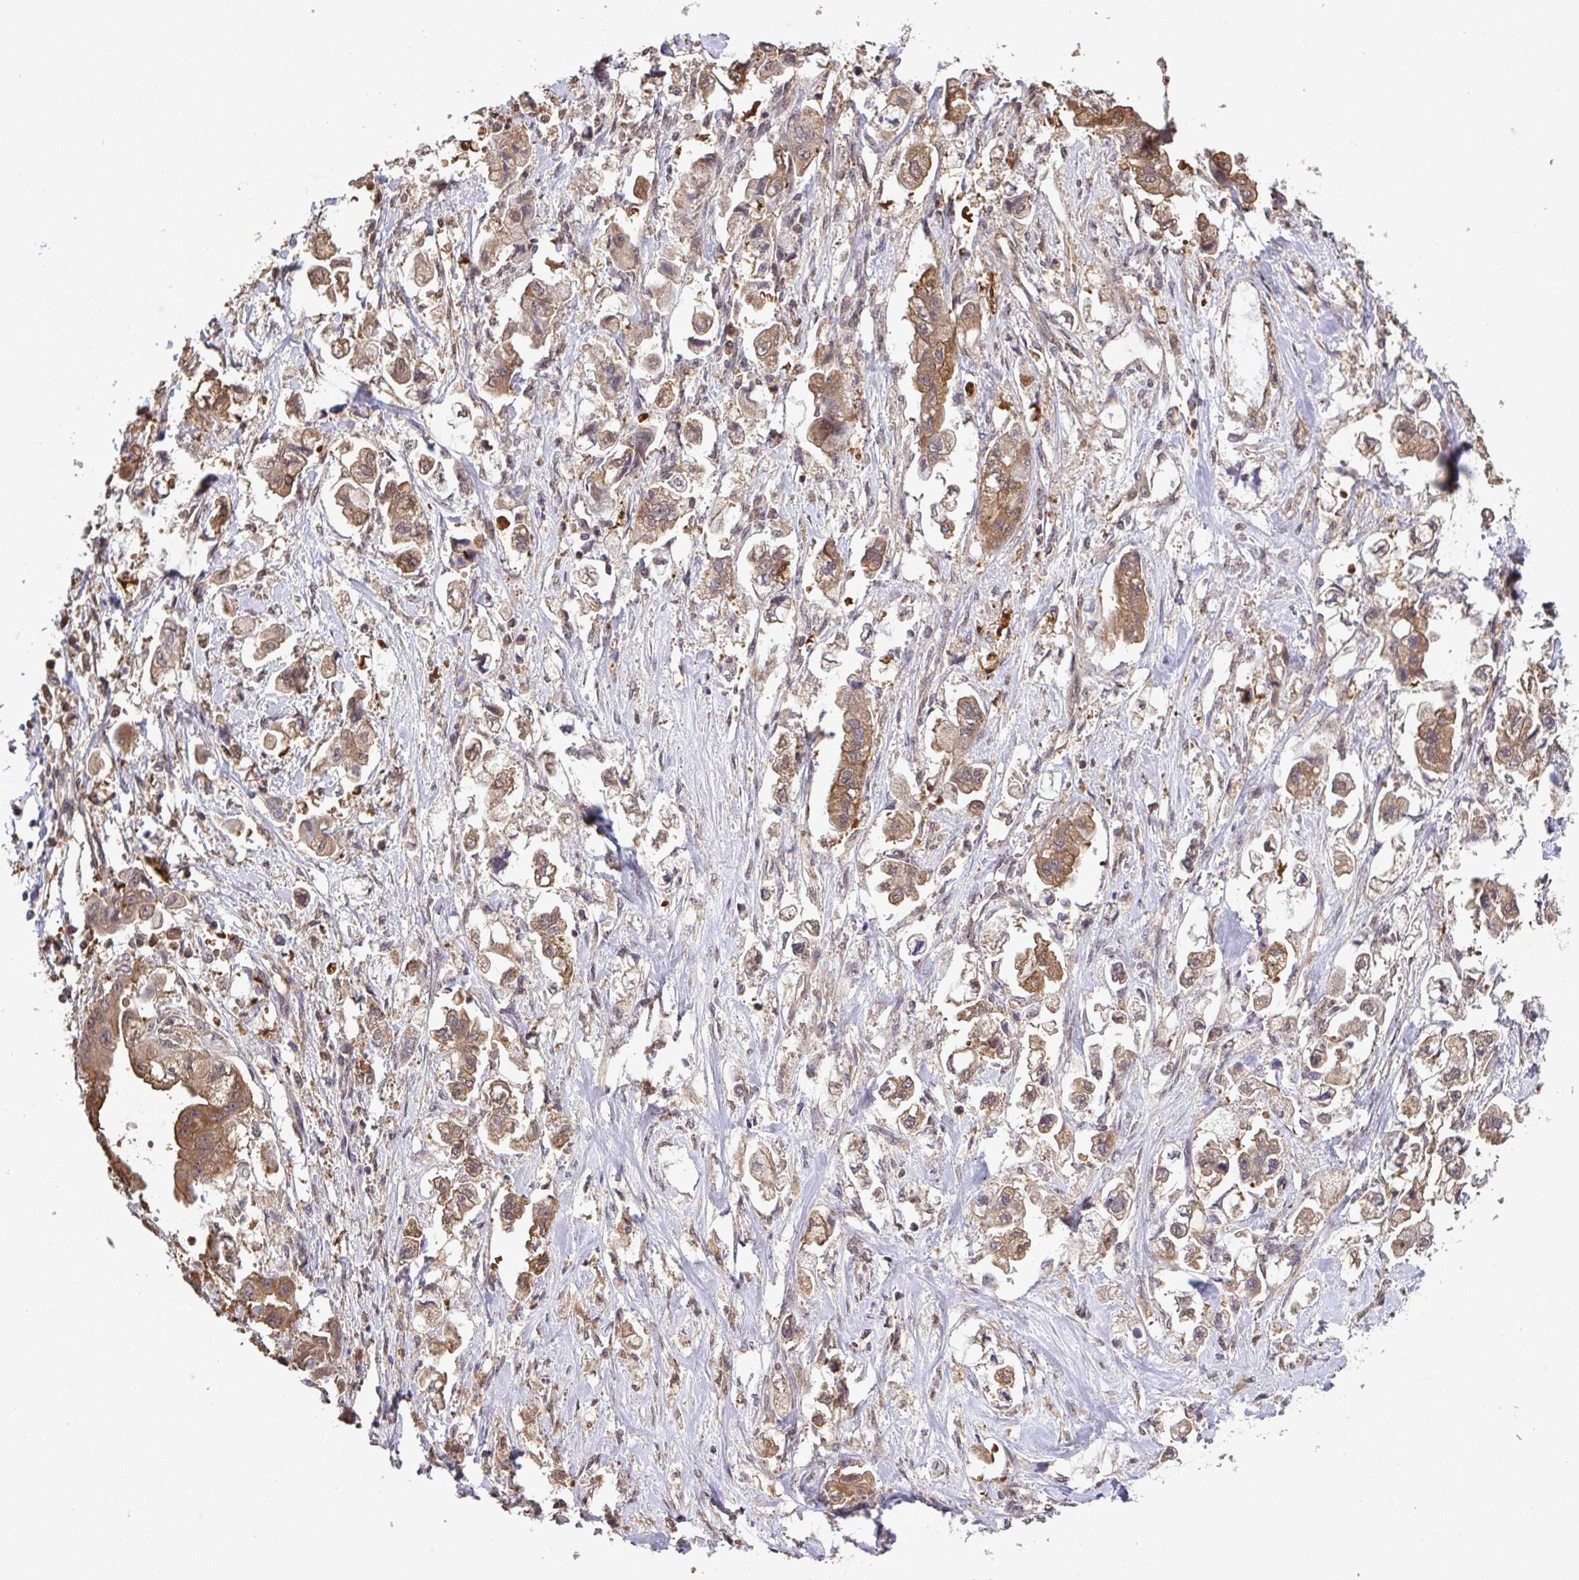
{"staining": {"intensity": "moderate", "quantity": ">75%", "location": "cytoplasmic/membranous"}, "tissue": "stomach cancer", "cell_type": "Tumor cells", "image_type": "cancer", "snomed": [{"axis": "morphology", "description": "Adenocarcinoma, NOS"}, {"axis": "topography", "description": "Stomach"}], "caption": "A photomicrograph showing moderate cytoplasmic/membranous expression in about >75% of tumor cells in adenocarcinoma (stomach), as visualized by brown immunohistochemical staining.", "gene": "C12orf57", "patient": {"sex": "male", "age": 62}}